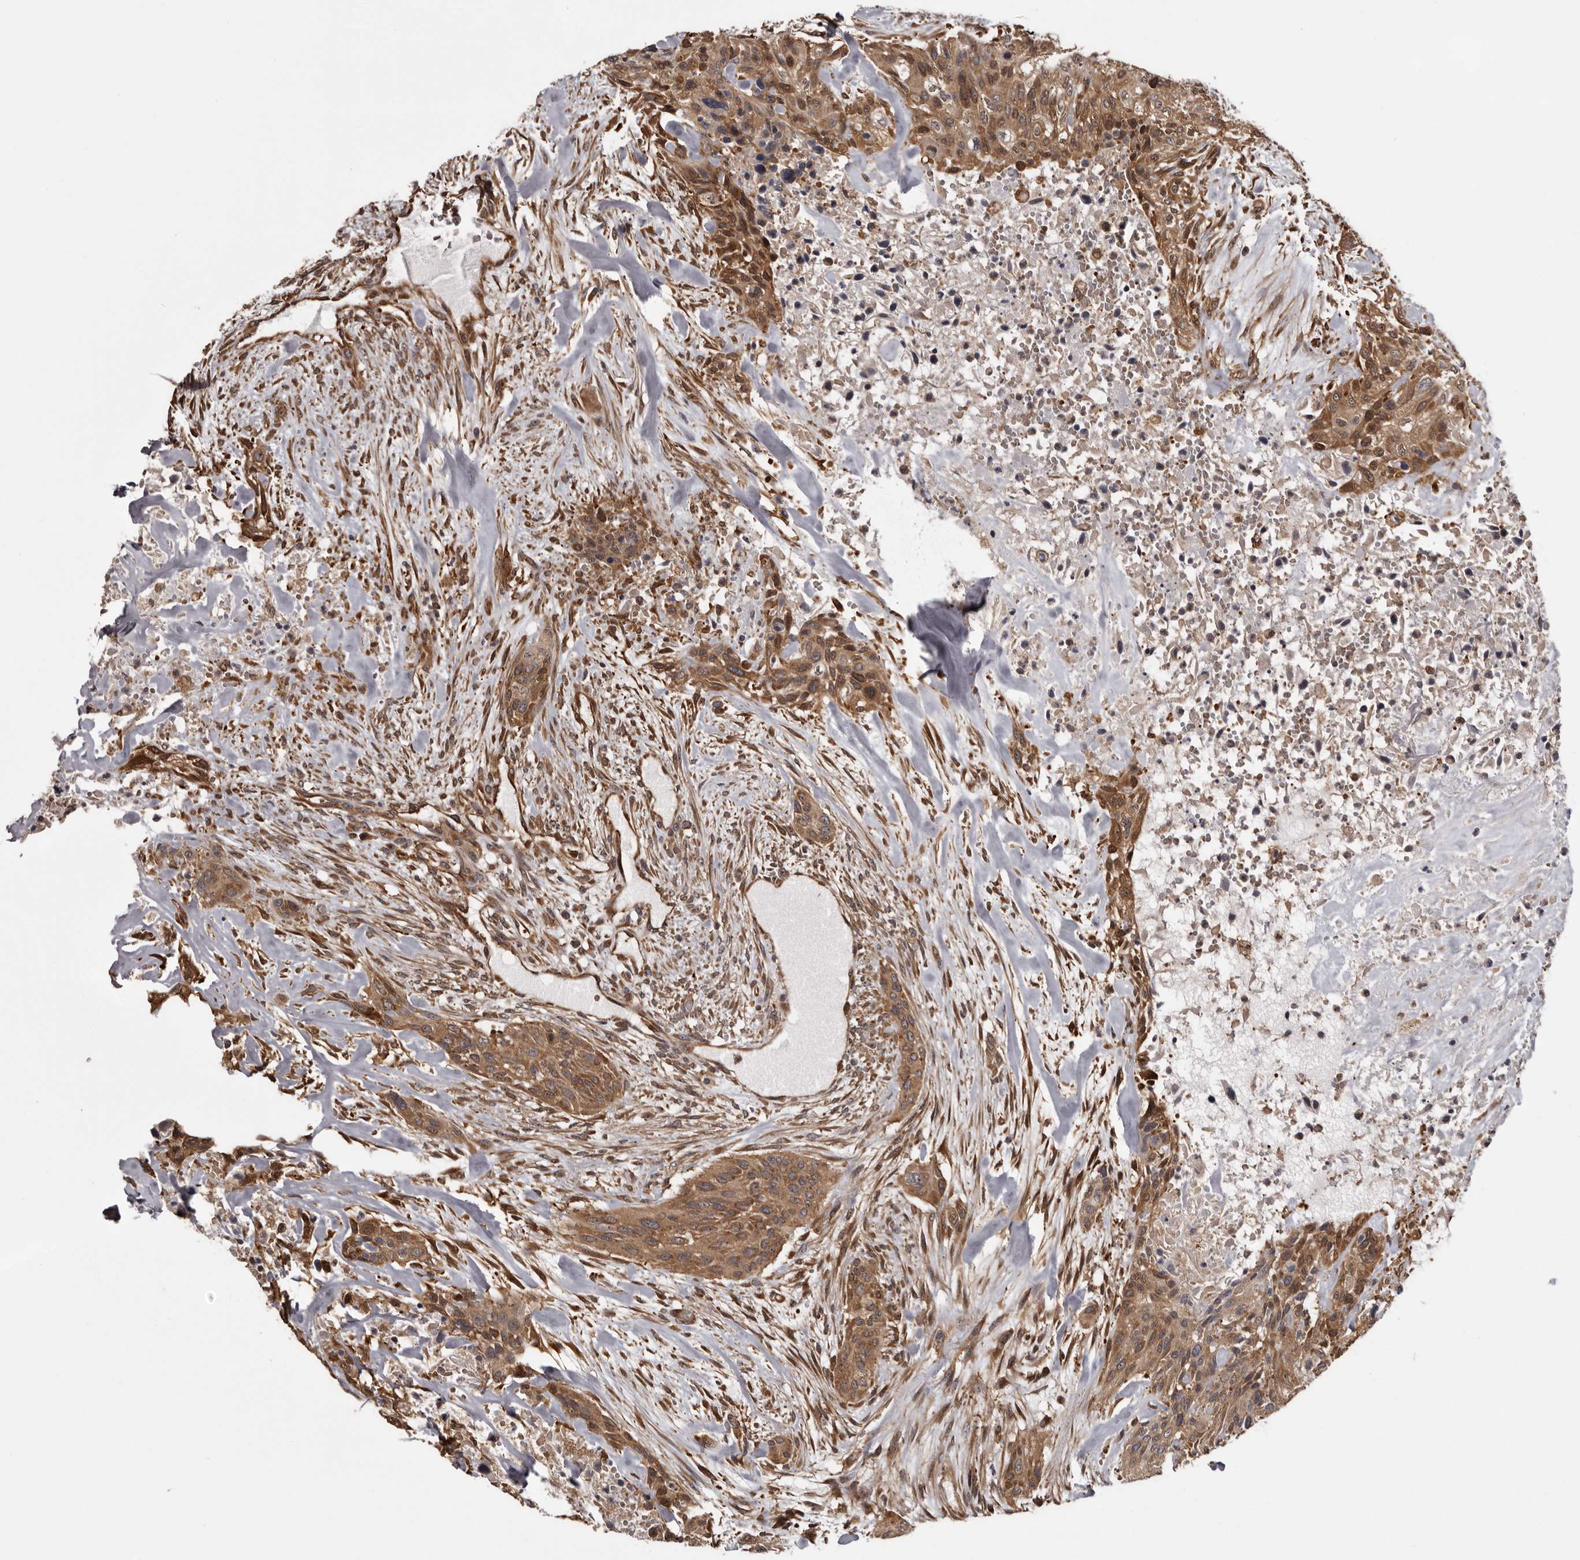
{"staining": {"intensity": "moderate", "quantity": ">75%", "location": "cytoplasmic/membranous"}, "tissue": "urothelial cancer", "cell_type": "Tumor cells", "image_type": "cancer", "snomed": [{"axis": "morphology", "description": "Urothelial carcinoma, High grade"}, {"axis": "topography", "description": "Urinary bladder"}], "caption": "Immunohistochemistry (IHC) histopathology image of neoplastic tissue: urothelial cancer stained using immunohistochemistry displays medium levels of moderate protein expression localized specifically in the cytoplasmic/membranous of tumor cells, appearing as a cytoplasmic/membranous brown color.", "gene": "DARS1", "patient": {"sex": "male", "age": 35}}